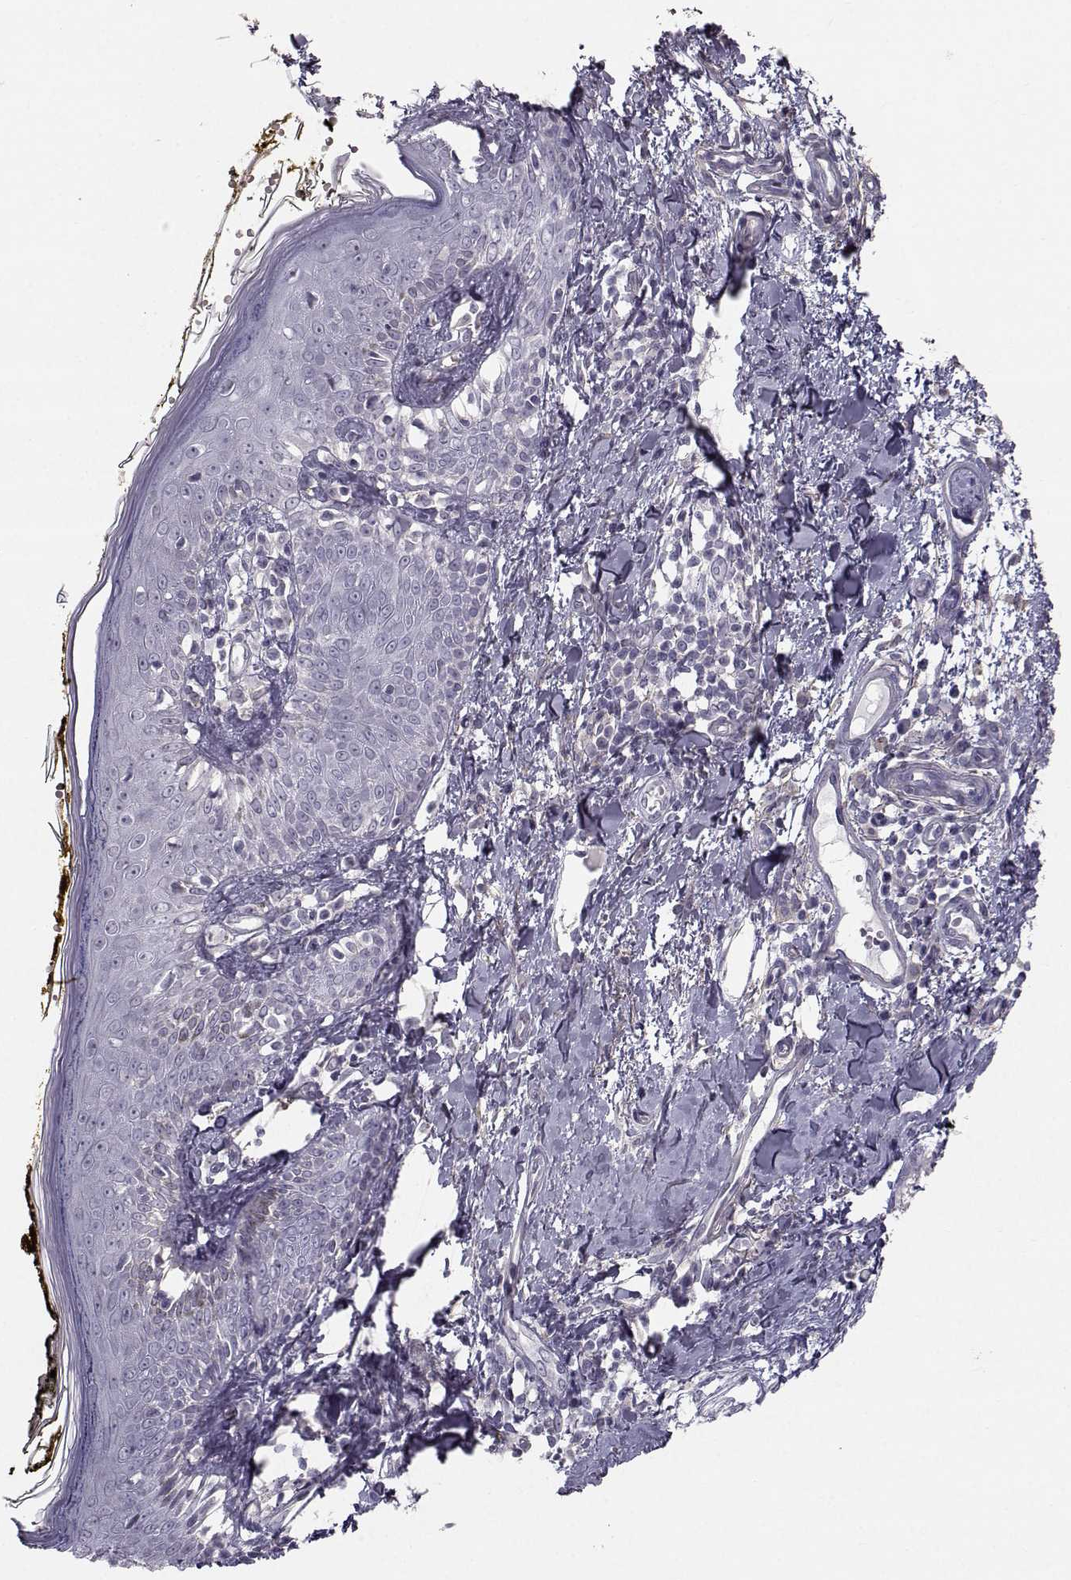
{"staining": {"intensity": "negative", "quantity": "none", "location": "none"}, "tissue": "skin", "cell_type": "Fibroblasts", "image_type": "normal", "snomed": [{"axis": "morphology", "description": "Normal tissue, NOS"}, {"axis": "topography", "description": "Skin"}], "caption": "DAB (3,3'-diaminobenzidine) immunohistochemical staining of unremarkable skin exhibits no significant positivity in fibroblasts.", "gene": "SPDYE4", "patient": {"sex": "male", "age": 76}}